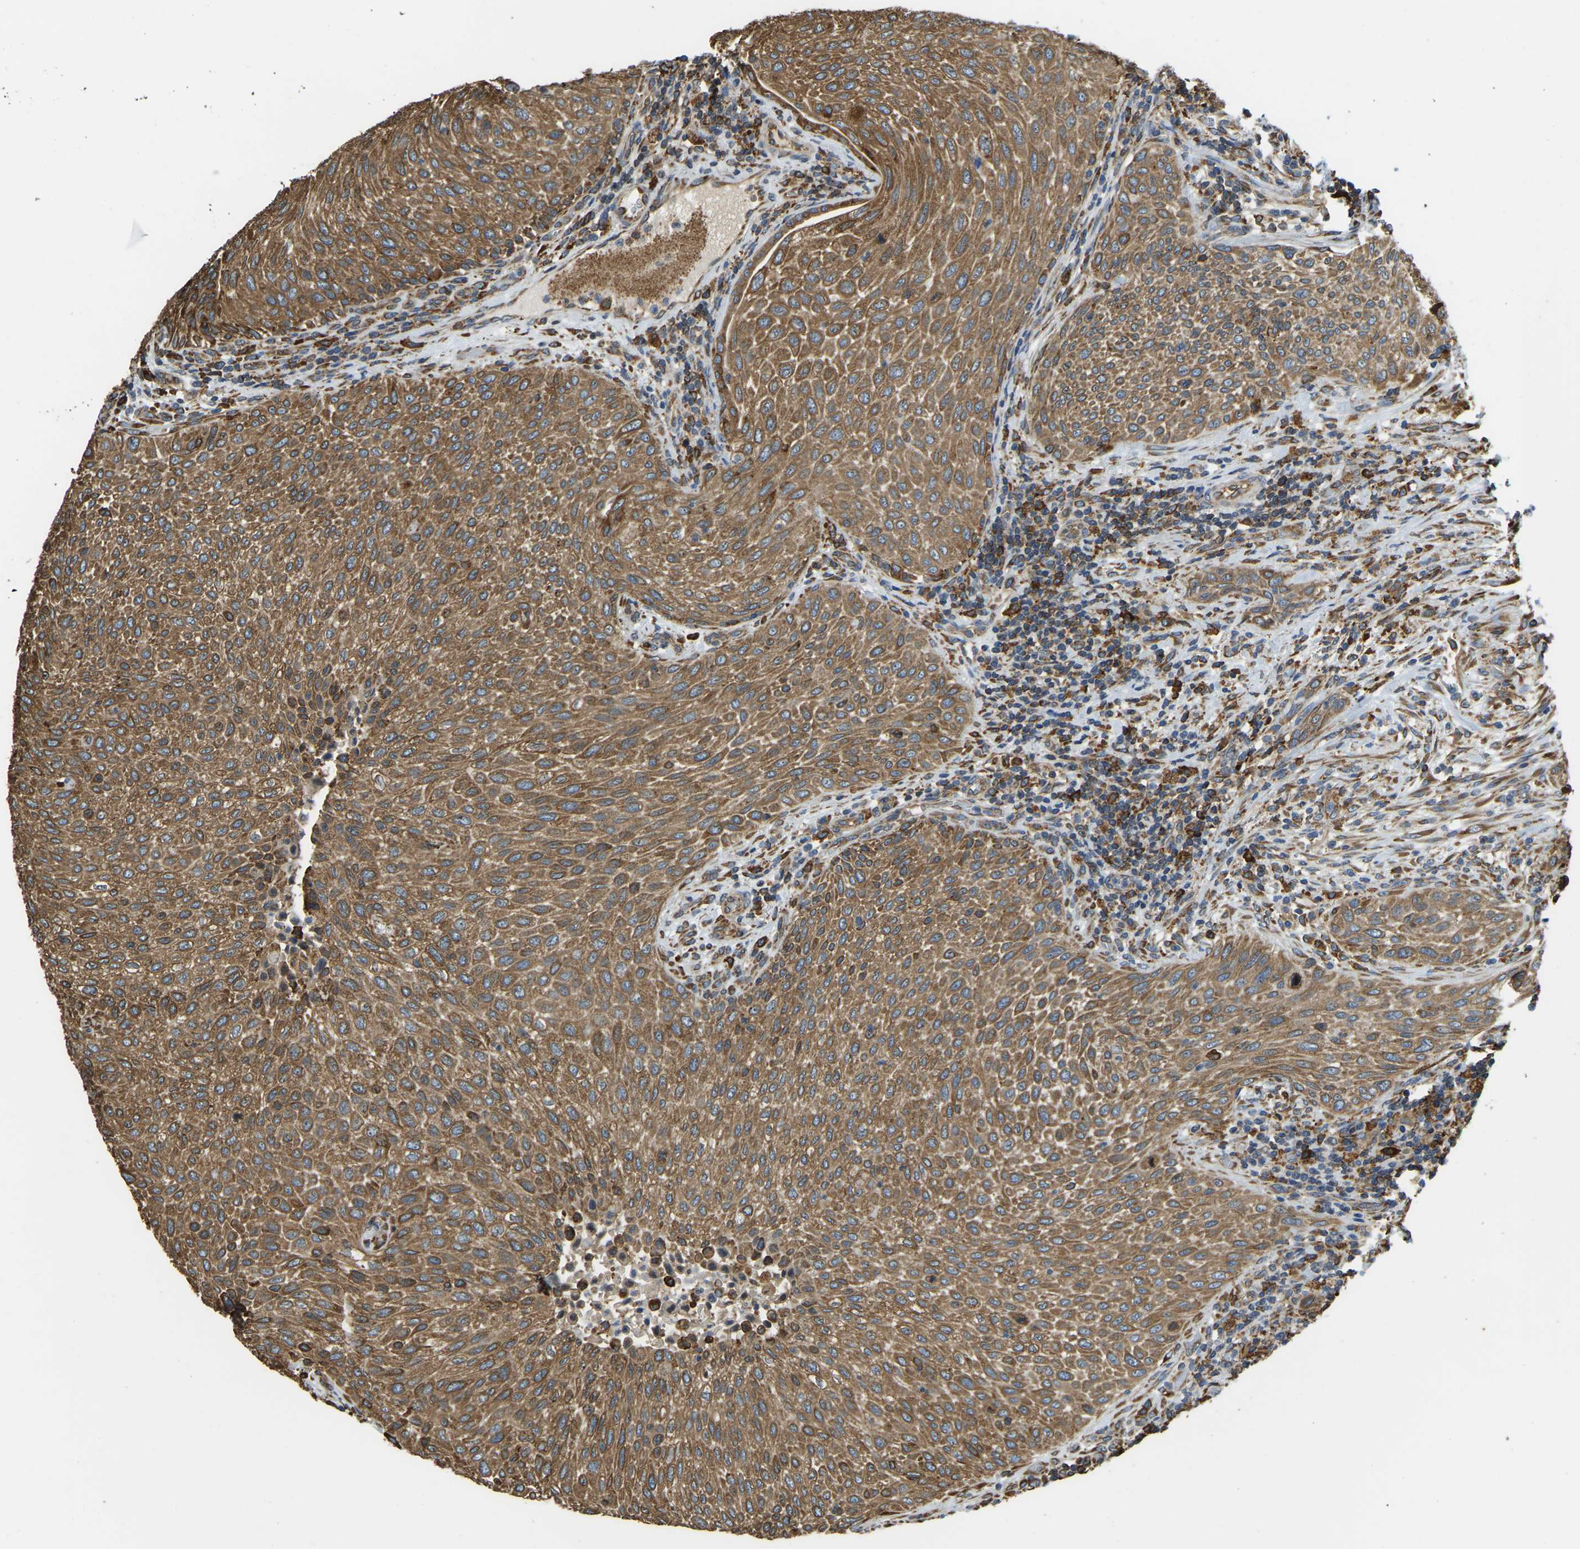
{"staining": {"intensity": "moderate", "quantity": ">75%", "location": "cytoplasmic/membranous"}, "tissue": "urothelial cancer", "cell_type": "Tumor cells", "image_type": "cancer", "snomed": [{"axis": "morphology", "description": "Urothelial carcinoma, Low grade"}, {"axis": "morphology", "description": "Urothelial carcinoma, High grade"}, {"axis": "topography", "description": "Urinary bladder"}], "caption": "A histopathology image of human urothelial cancer stained for a protein shows moderate cytoplasmic/membranous brown staining in tumor cells.", "gene": "RNF115", "patient": {"sex": "male", "age": 35}}